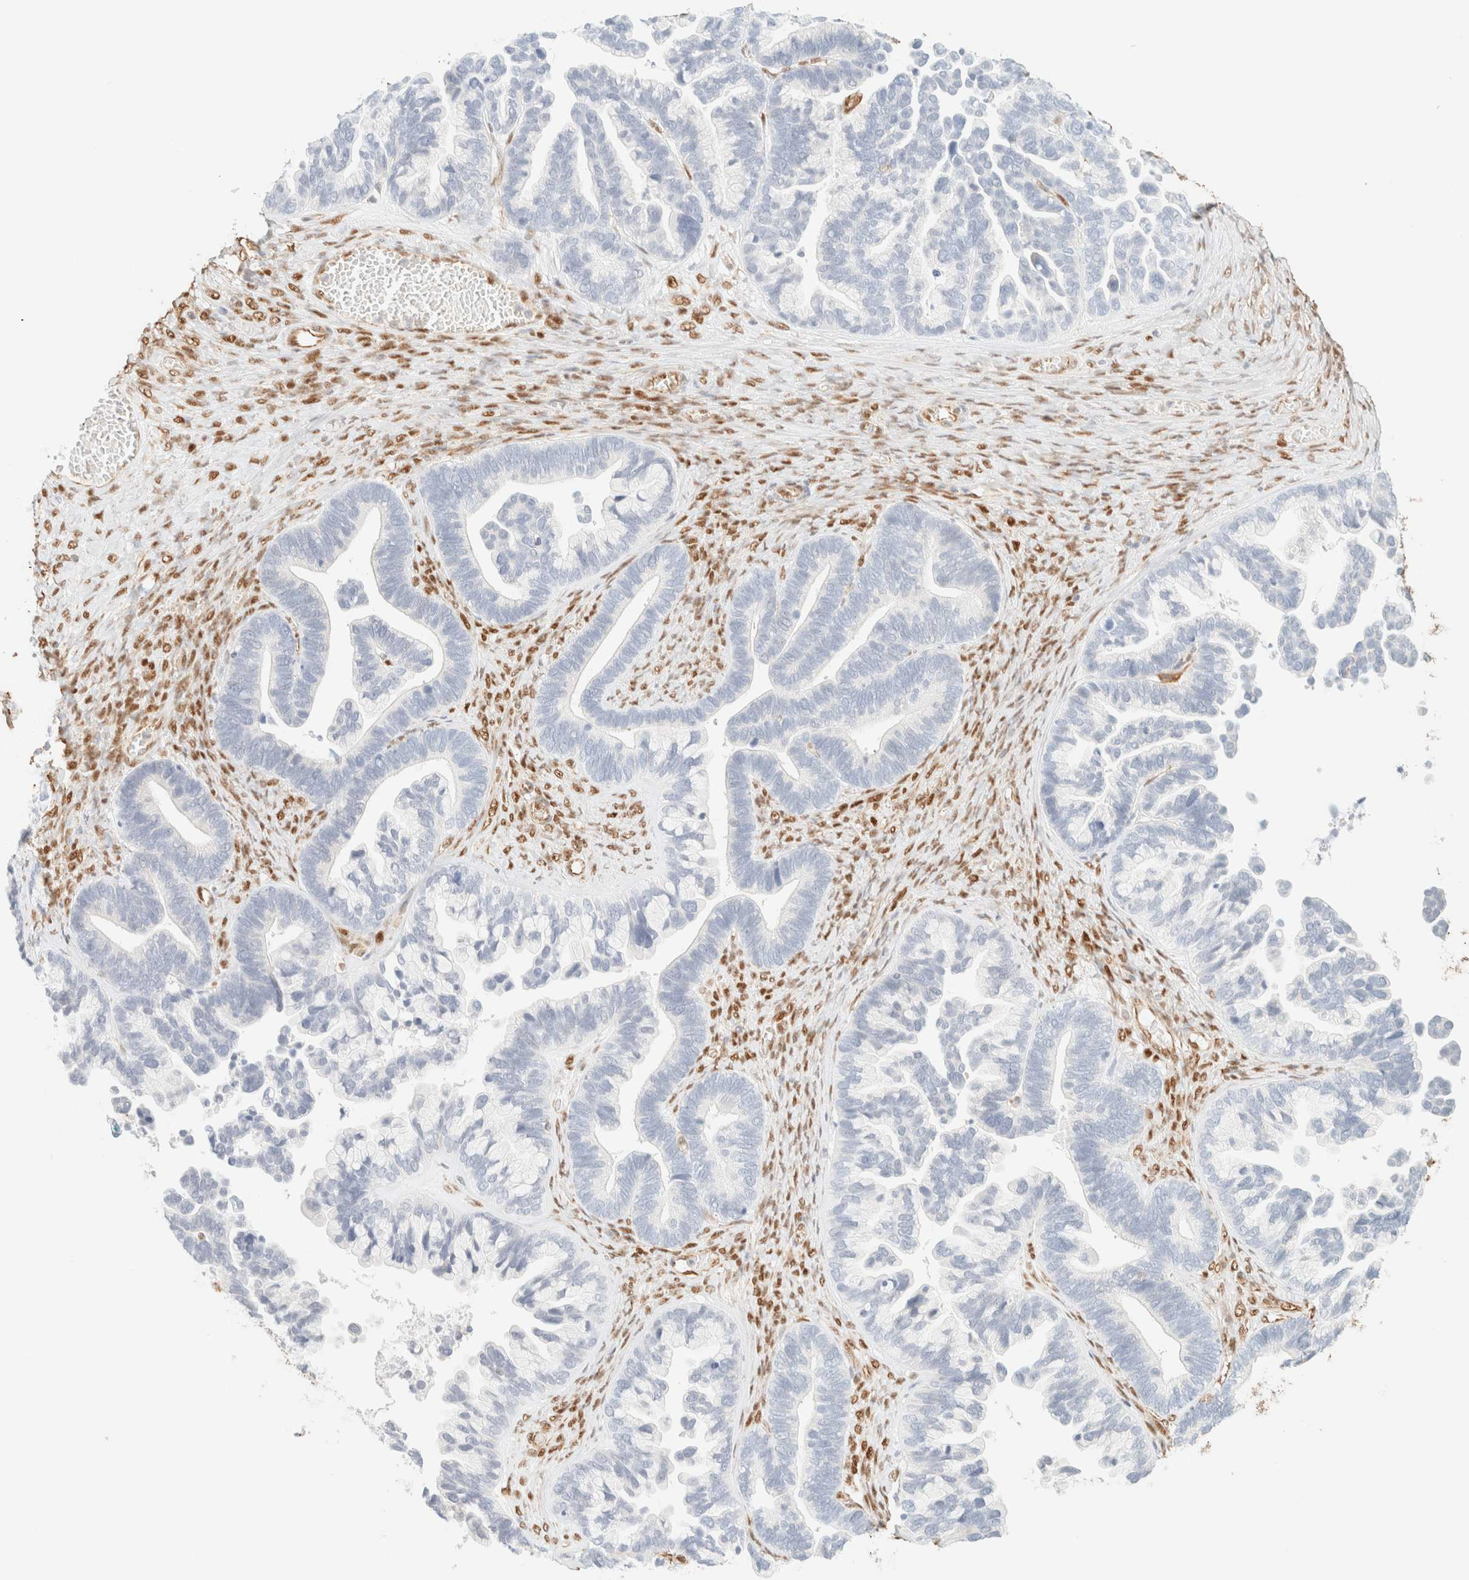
{"staining": {"intensity": "negative", "quantity": "none", "location": "none"}, "tissue": "ovarian cancer", "cell_type": "Tumor cells", "image_type": "cancer", "snomed": [{"axis": "morphology", "description": "Cystadenocarcinoma, serous, NOS"}, {"axis": "topography", "description": "Ovary"}], "caption": "This is an immunohistochemistry micrograph of human ovarian cancer. There is no staining in tumor cells.", "gene": "ZSCAN18", "patient": {"sex": "female", "age": 56}}